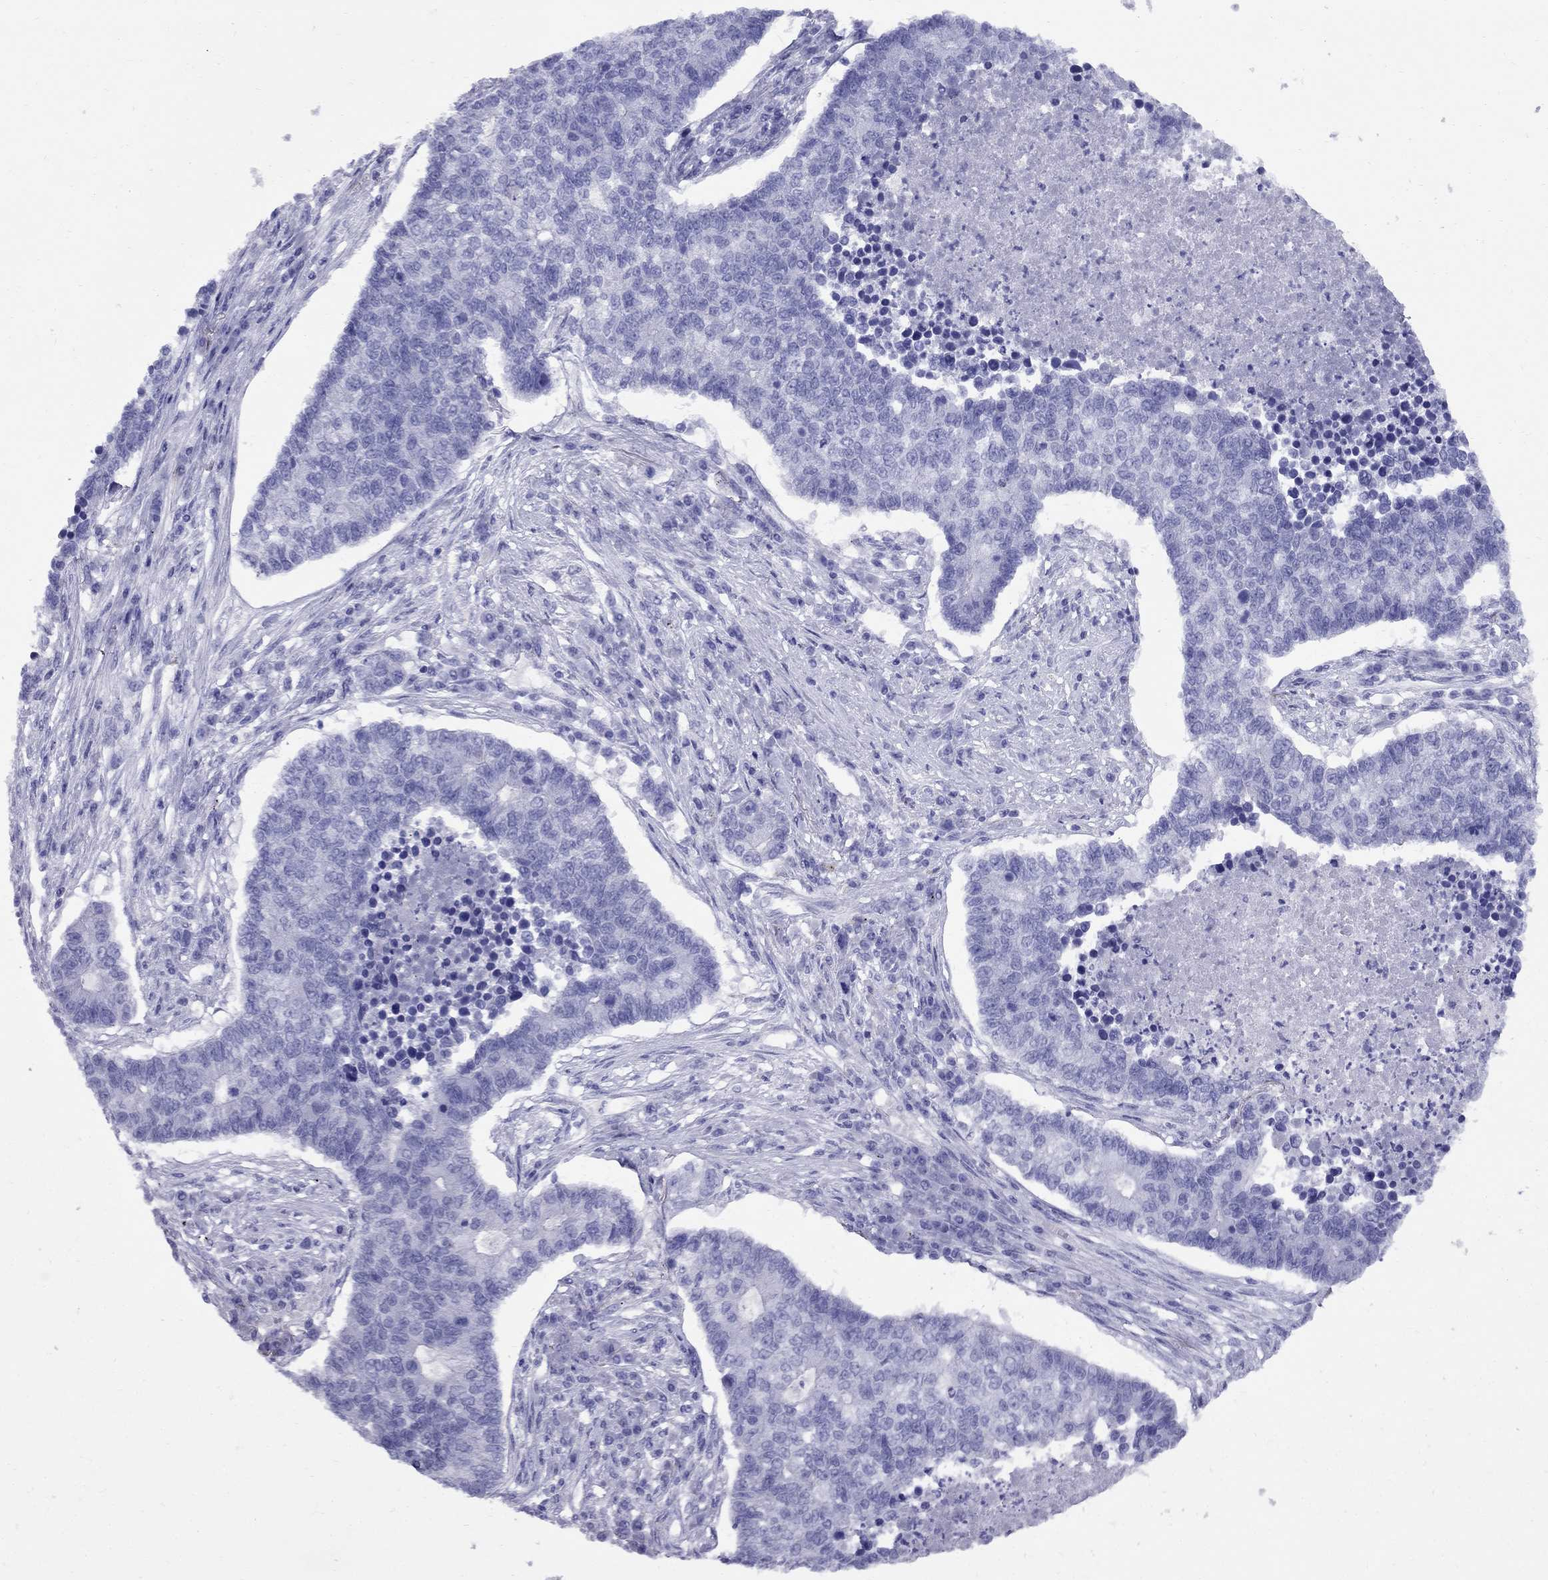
{"staining": {"intensity": "negative", "quantity": "none", "location": "none"}, "tissue": "lung cancer", "cell_type": "Tumor cells", "image_type": "cancer", "snomed": [{"axis": "morphology", "description": "Adenocarcinoma, NOS"}, {"axis": "topography", "description": "Lung"}], "caption": "Immunohistochemistry (IHC) photomicrograph of human lung adenocarcinoma stained for a protein (brown), which exhibits no positivity in tumor cells.", "gene": "AVPR1B", "patient": {"sex": "male", "age": 57}}